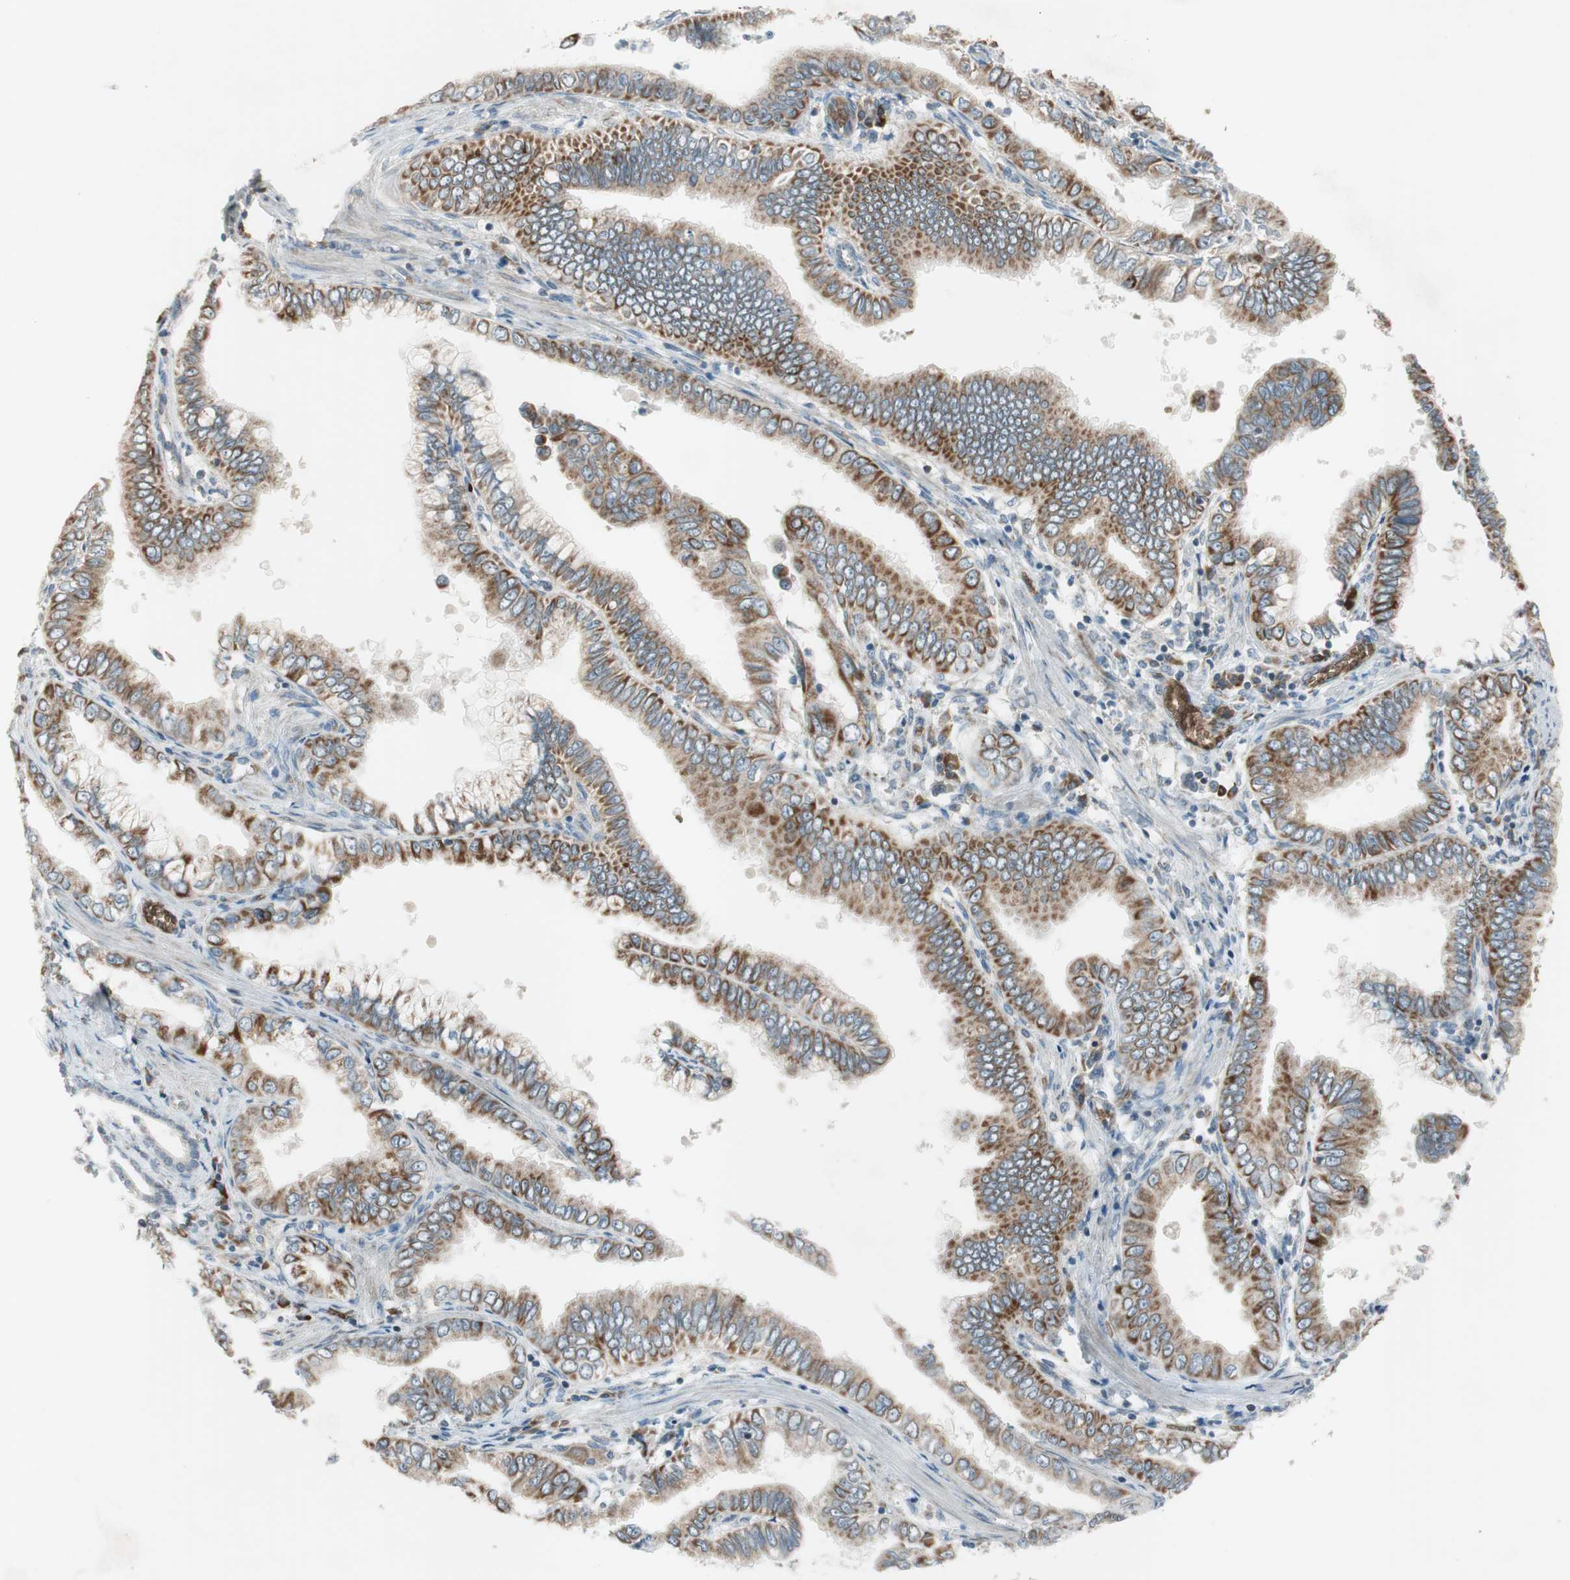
{"staining": {"intensity": "moderate", "quantity": ">75%", "location": "cytoplasmic/membranous"}, "tissue": "pancreatic cancer", "cell_type": "Tumor cells", "image_type": "cancer", "snomed": [{"axis": "morphology", "description": "Normal tissue, NOS"}, {"axis": "topography", "description": "Lymph node"}], "caption": "Human pancreatic cancer stained for a protein (brown) shows moderate cytoplasmic/membranous positive expression in approximately >75% of tumor cells.", "gene": "GYPC", "patient": {"sex": "male", "age": 50}}